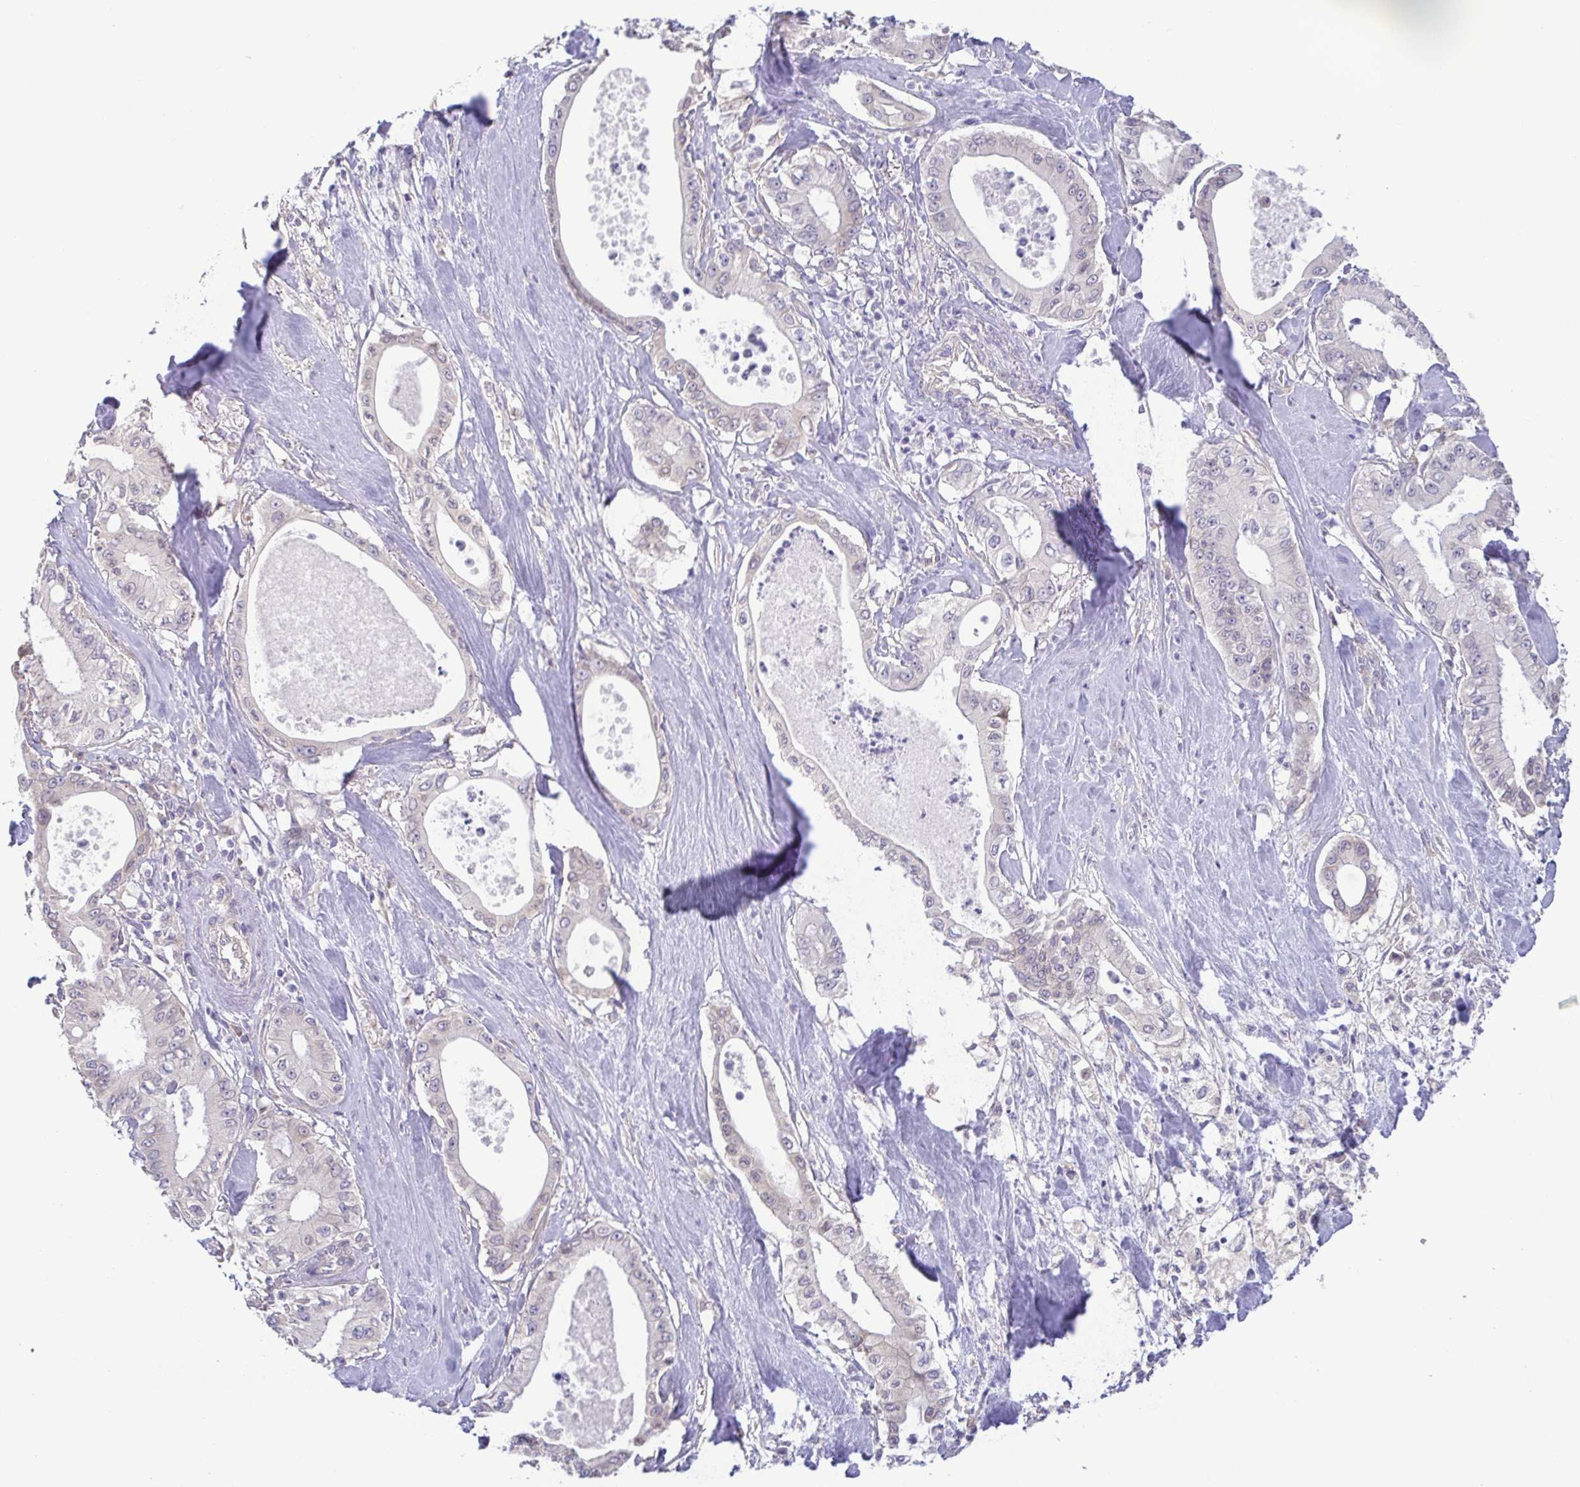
{"staining": {"intensity": "negative", "quantity": "none", "location": "none"}, "tissue": "pancreatic cancer", "cell_type": "Tumor cells", "image_type": "cancer", "snomed": [{"axis": "morphology", "description": "Adenocarcinoma, NOS"}, {"axis": "topography", "description": "Pancreas"}], "caption": "Immunohistochemical staining of pancreatic cancer displays no significant staining in tumor cells.", "gene": "LMF2", "patient": {"sex": "male", "age": 71}}